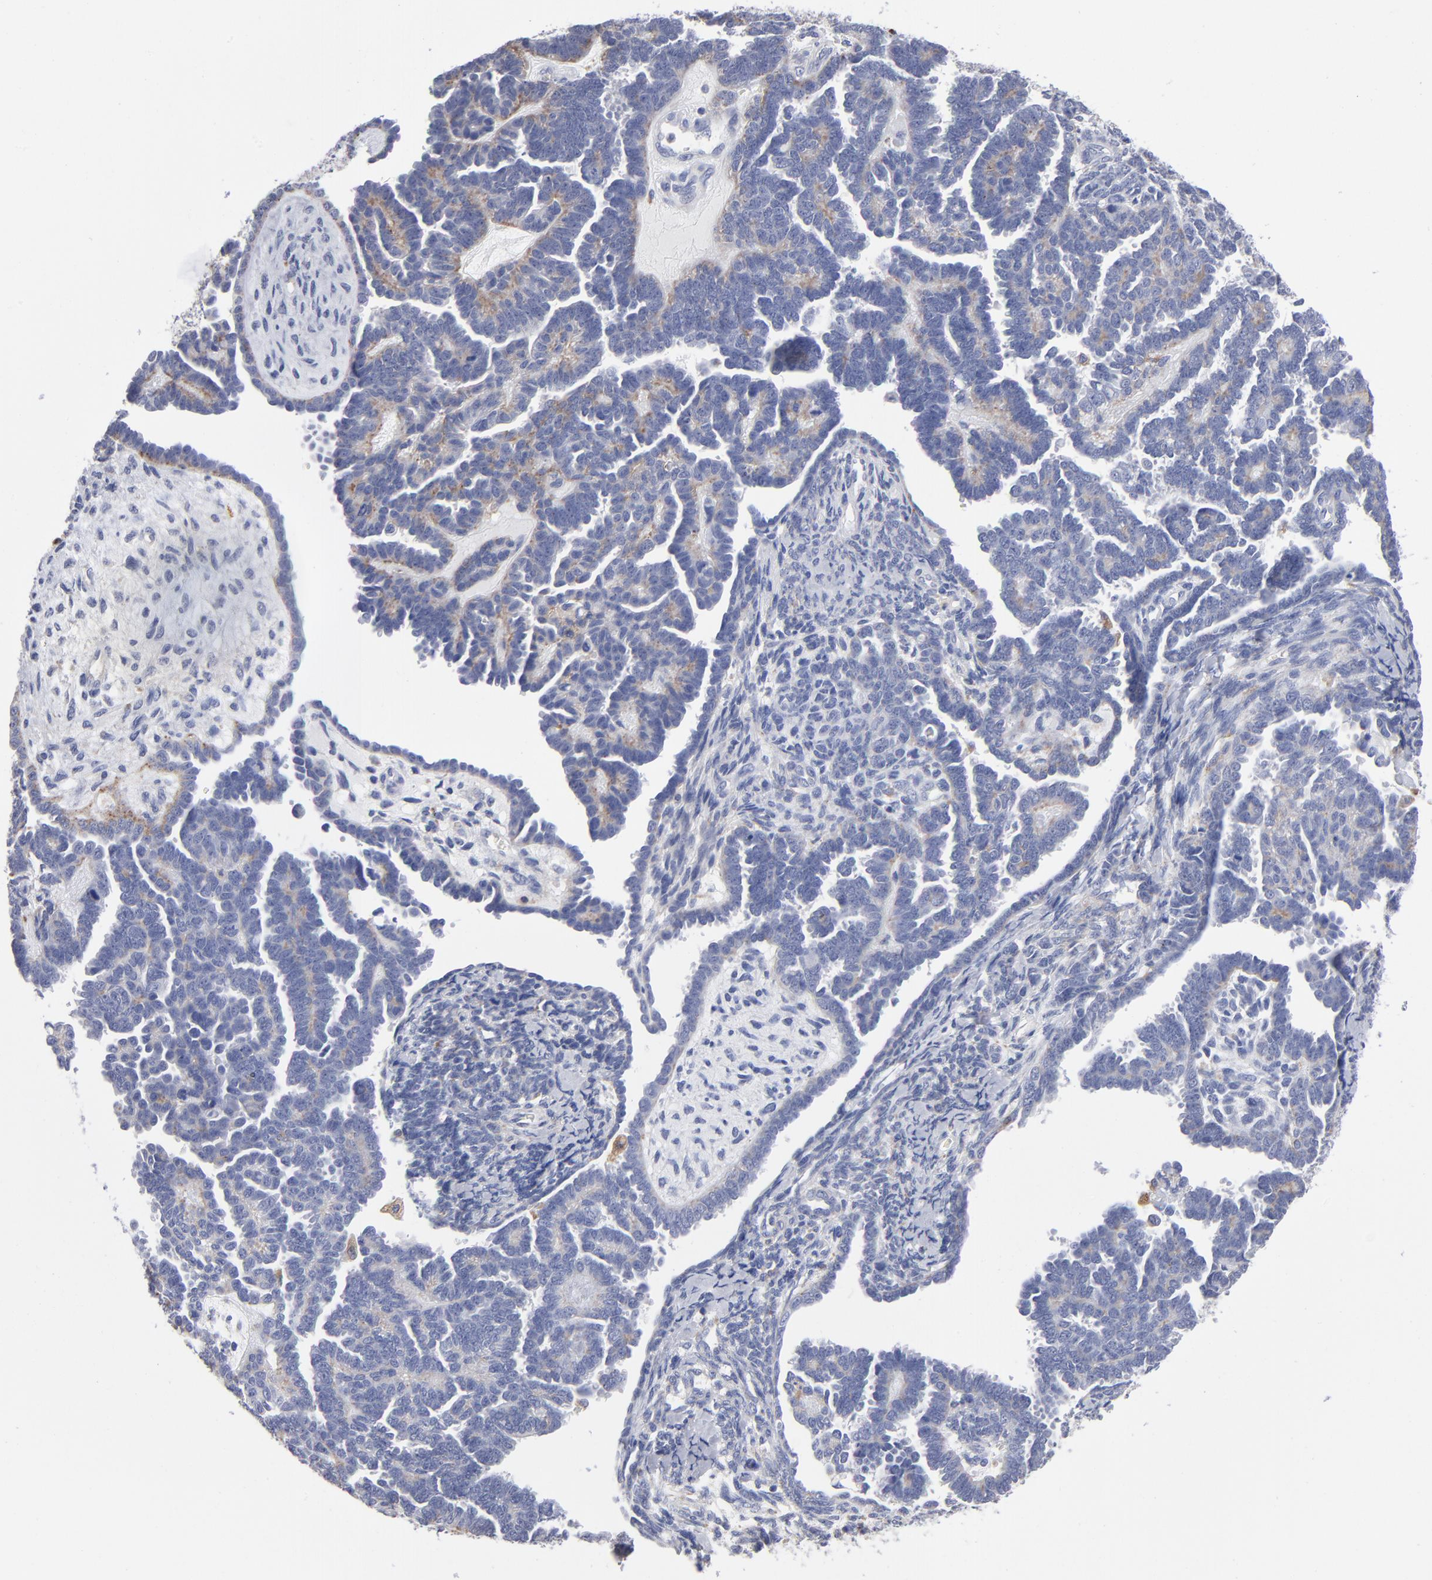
{"staining": {"intensity": "weak", "quantity": ">75%", "location": "cytoplasmic/membranous"}, "tissue": "endometrial cancer", "cell_type": "Tumor cells", "image_type": "cancer", "snomed": [{"axis": "morphology", "description": "Neoplasm, malignant, NOS"}, {"axis": "topography", "description": "Endometrium"}], "caption": "DAB immunohistochemical staining of endometrial cancer (neoplasm (malignant)) exhibits weak cytoplasmic/membranous protein positivity in approximately >75% of tumor cells.", "gene": "RRAGB", "patient": {"sex": "female", "age": 74}}